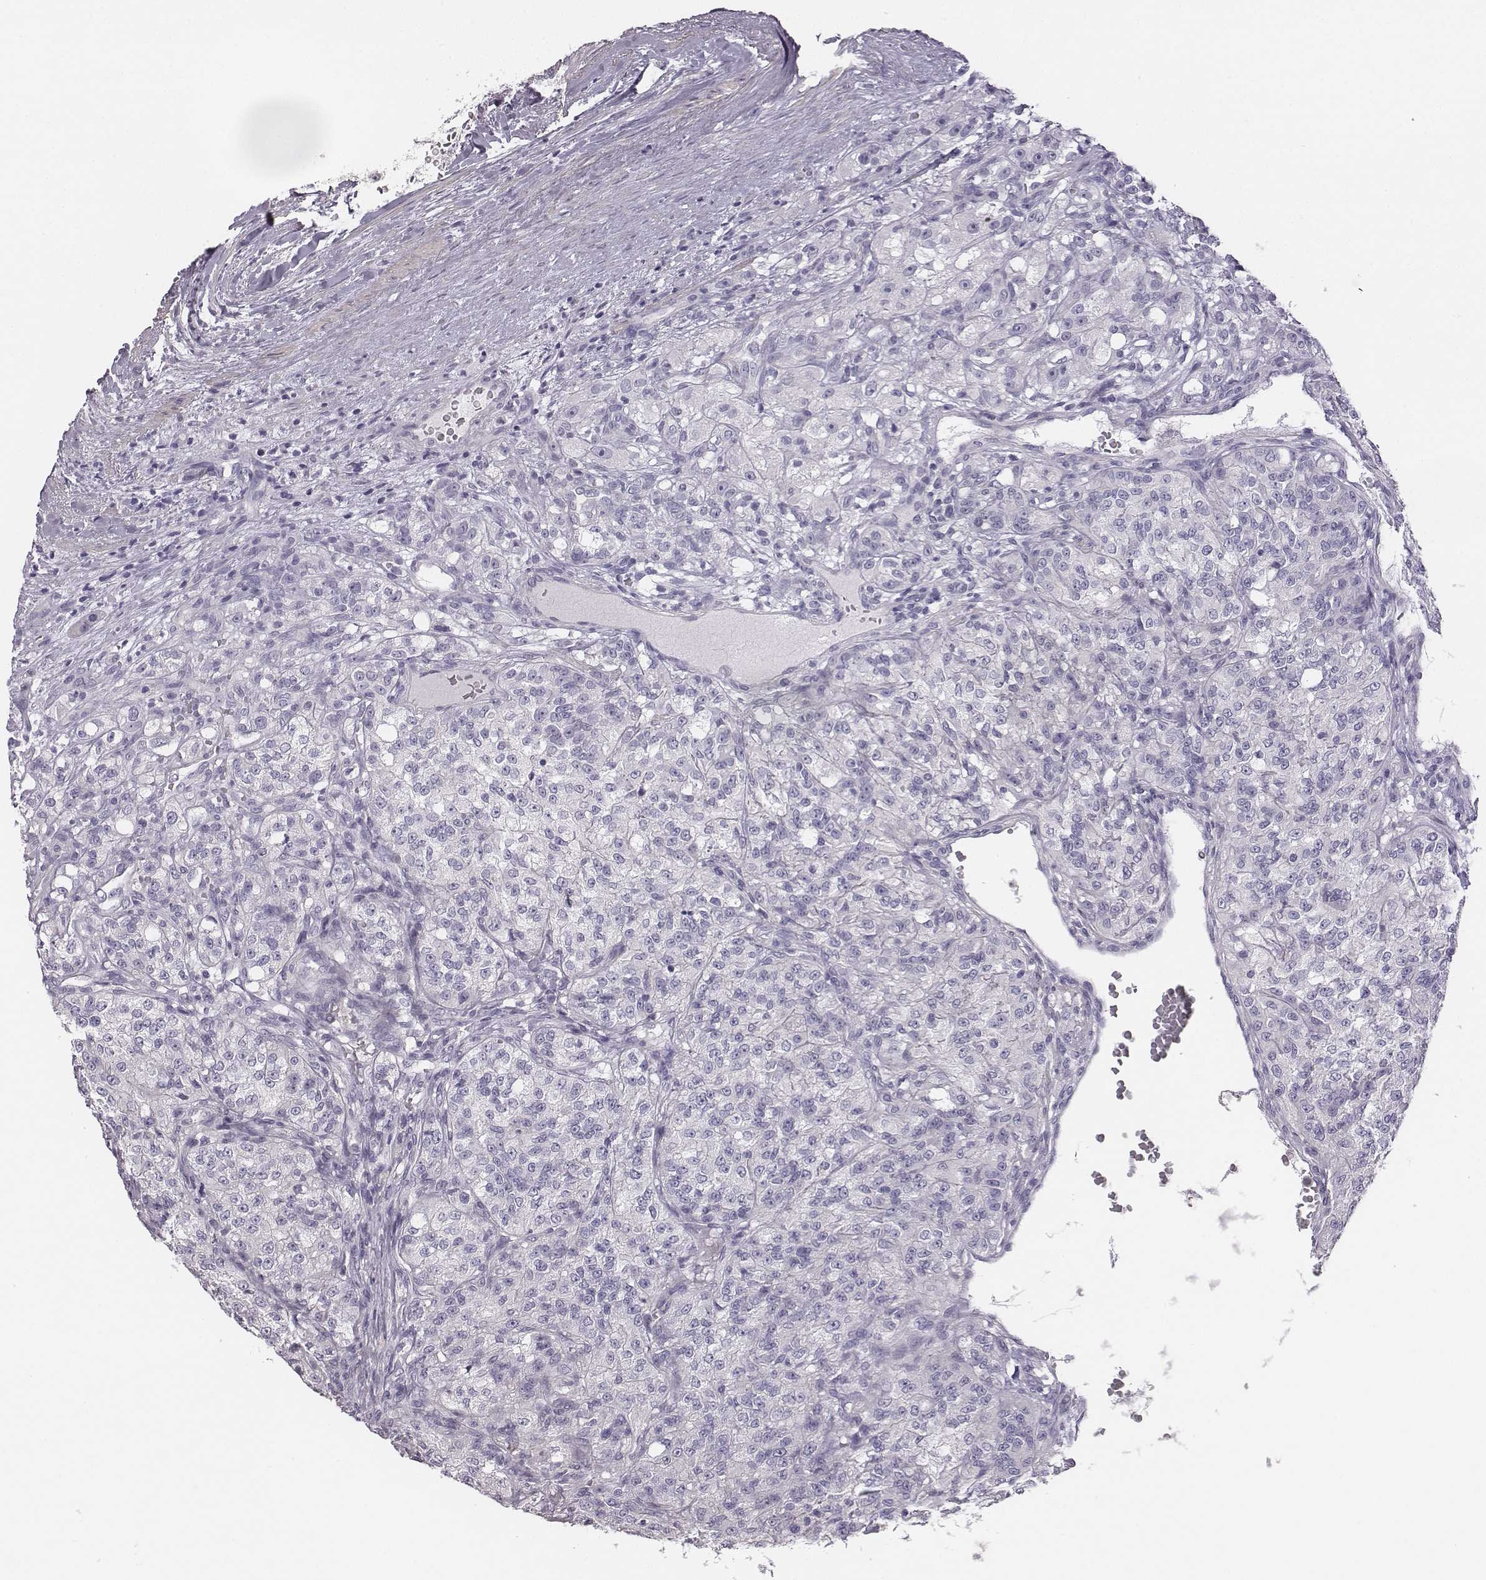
{"staining": {"intensity": "negative", "quantity": "none", "location": "none"}, "tissue": "renal cancer", "cell_type": "Tumor cells", "image_type": "cancer", "snomed": [{"axis": "morphology", "description": "Adenocarcinoma, NOS"}, {"axis": "topography", "description": "Kidney"}], "caption": "The image exhibits no significant positivity in tumor cells of adenocarcinoma (renal).", "gene": "ADAM7", "patient": {"sex": "female", "age": 63}}